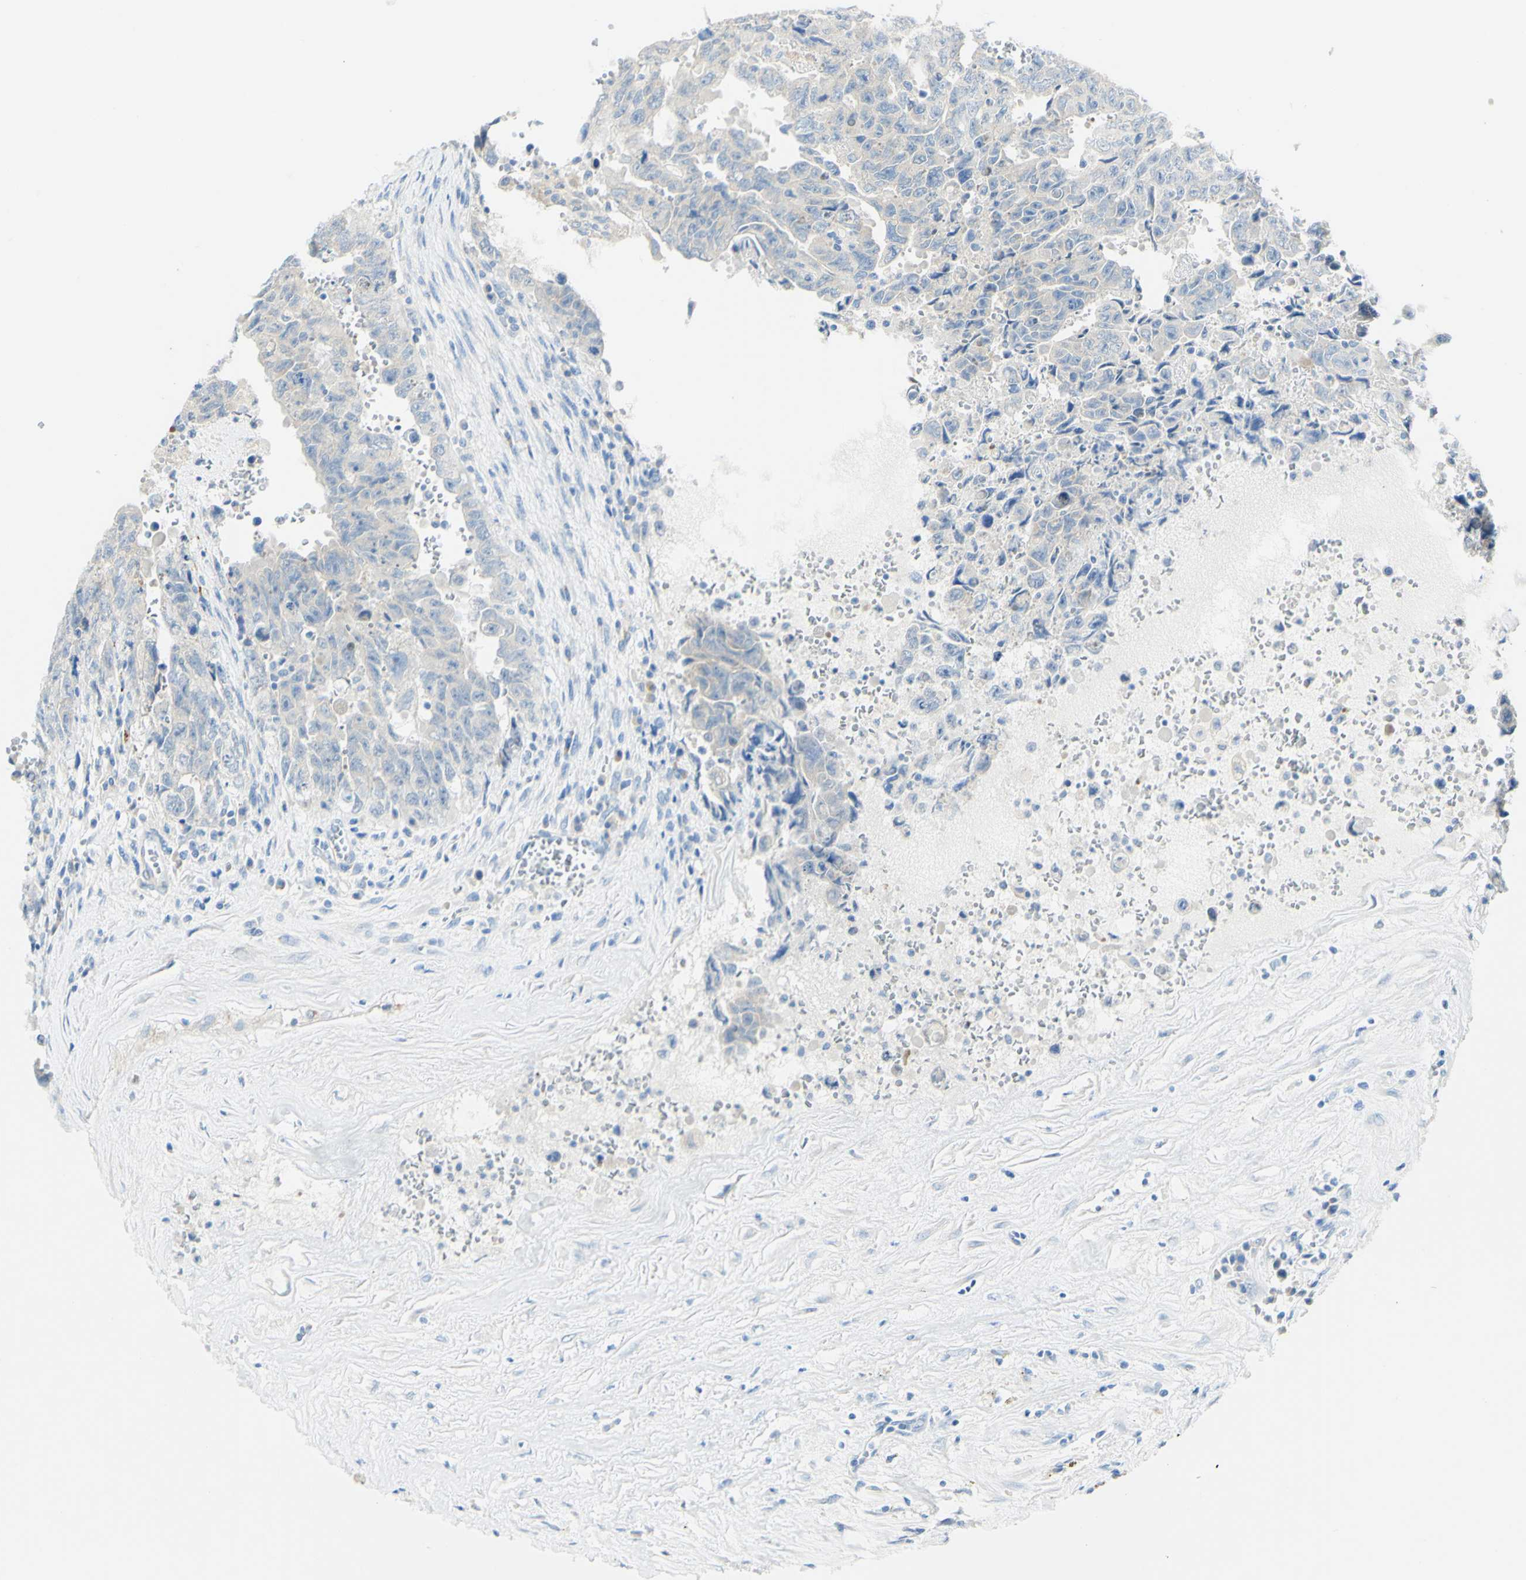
{"staining": {"intensity": "negative", "quantity": "none", "location": "none"}, "tissue": "testis cancer", "cell_type": "Tumor cells", "image_type": "cancer", "snomed": [{"axis": "morphology", "description": "Carcinoma, Embryonal, NOS"}, {"axis": "topography", "description": "Testis"}], "caption": "Immunohistochemistry (IHC) of embryonal carcinoma (testis) demonstrates no staining in tumor cells.", "gene": "FGF4", "patient": {"sex": "male", "age": 28}}